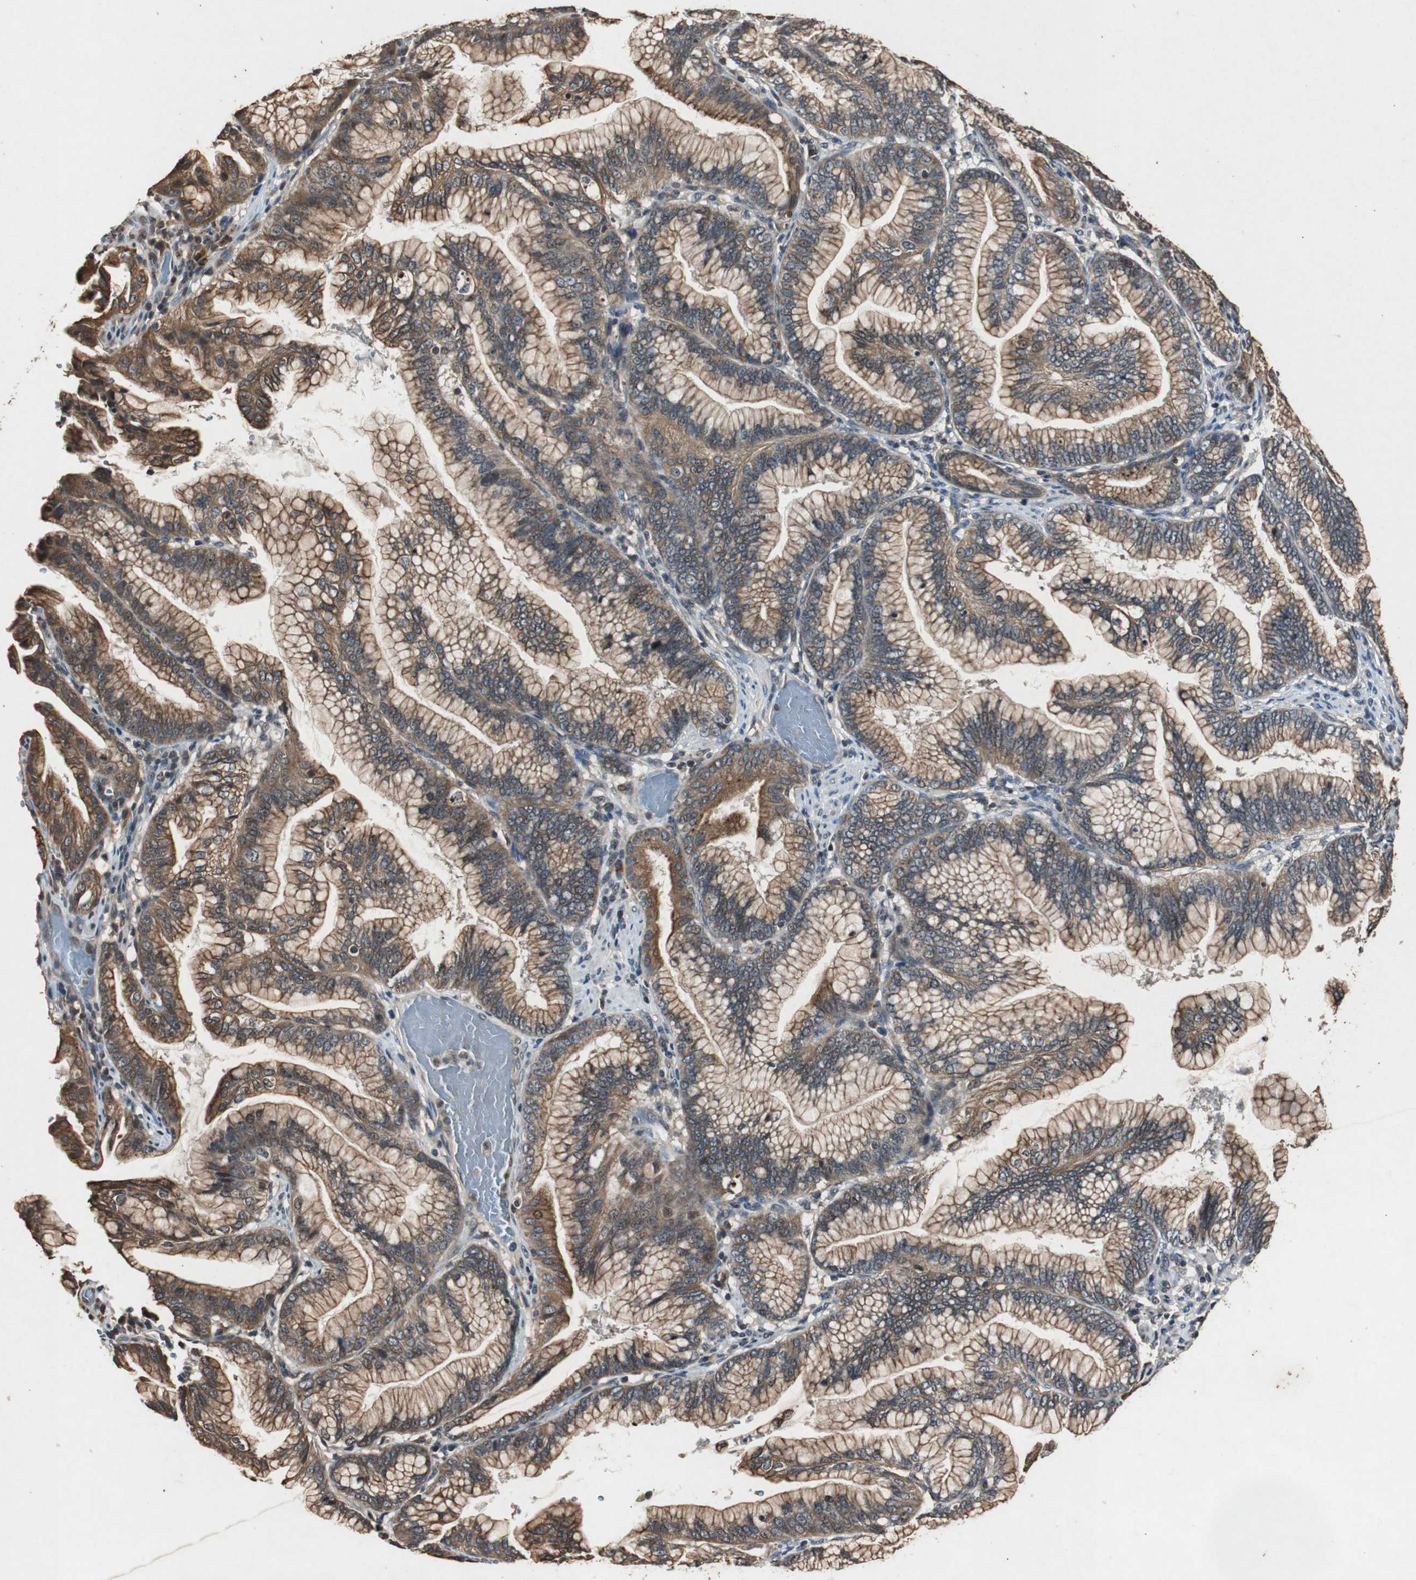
{"staining": {"intensity": "moderate", "quantity": ">75%", "location": "cytoplasmic/membranous"}, "tissue": "pancreatic cancer", "cell_type": "Tumor cells", "image_type": "cancer", "snomed": [{"axis": "morphology", "description": "Adenocarcinoma, NOS"}, {"axis": "topography", "description": "Pancreas"}], "caption": "Immunohistochemistry (IHC) micrograph of human pancreatic adenocarcinoma stained for a protein (brown), which exhibits medium levels of moderate cytoplasmic/membranous positivity in about >75% of tumor cells.", "gene": "SLIT2", "patient": {"sex": "female", "age": 64}}